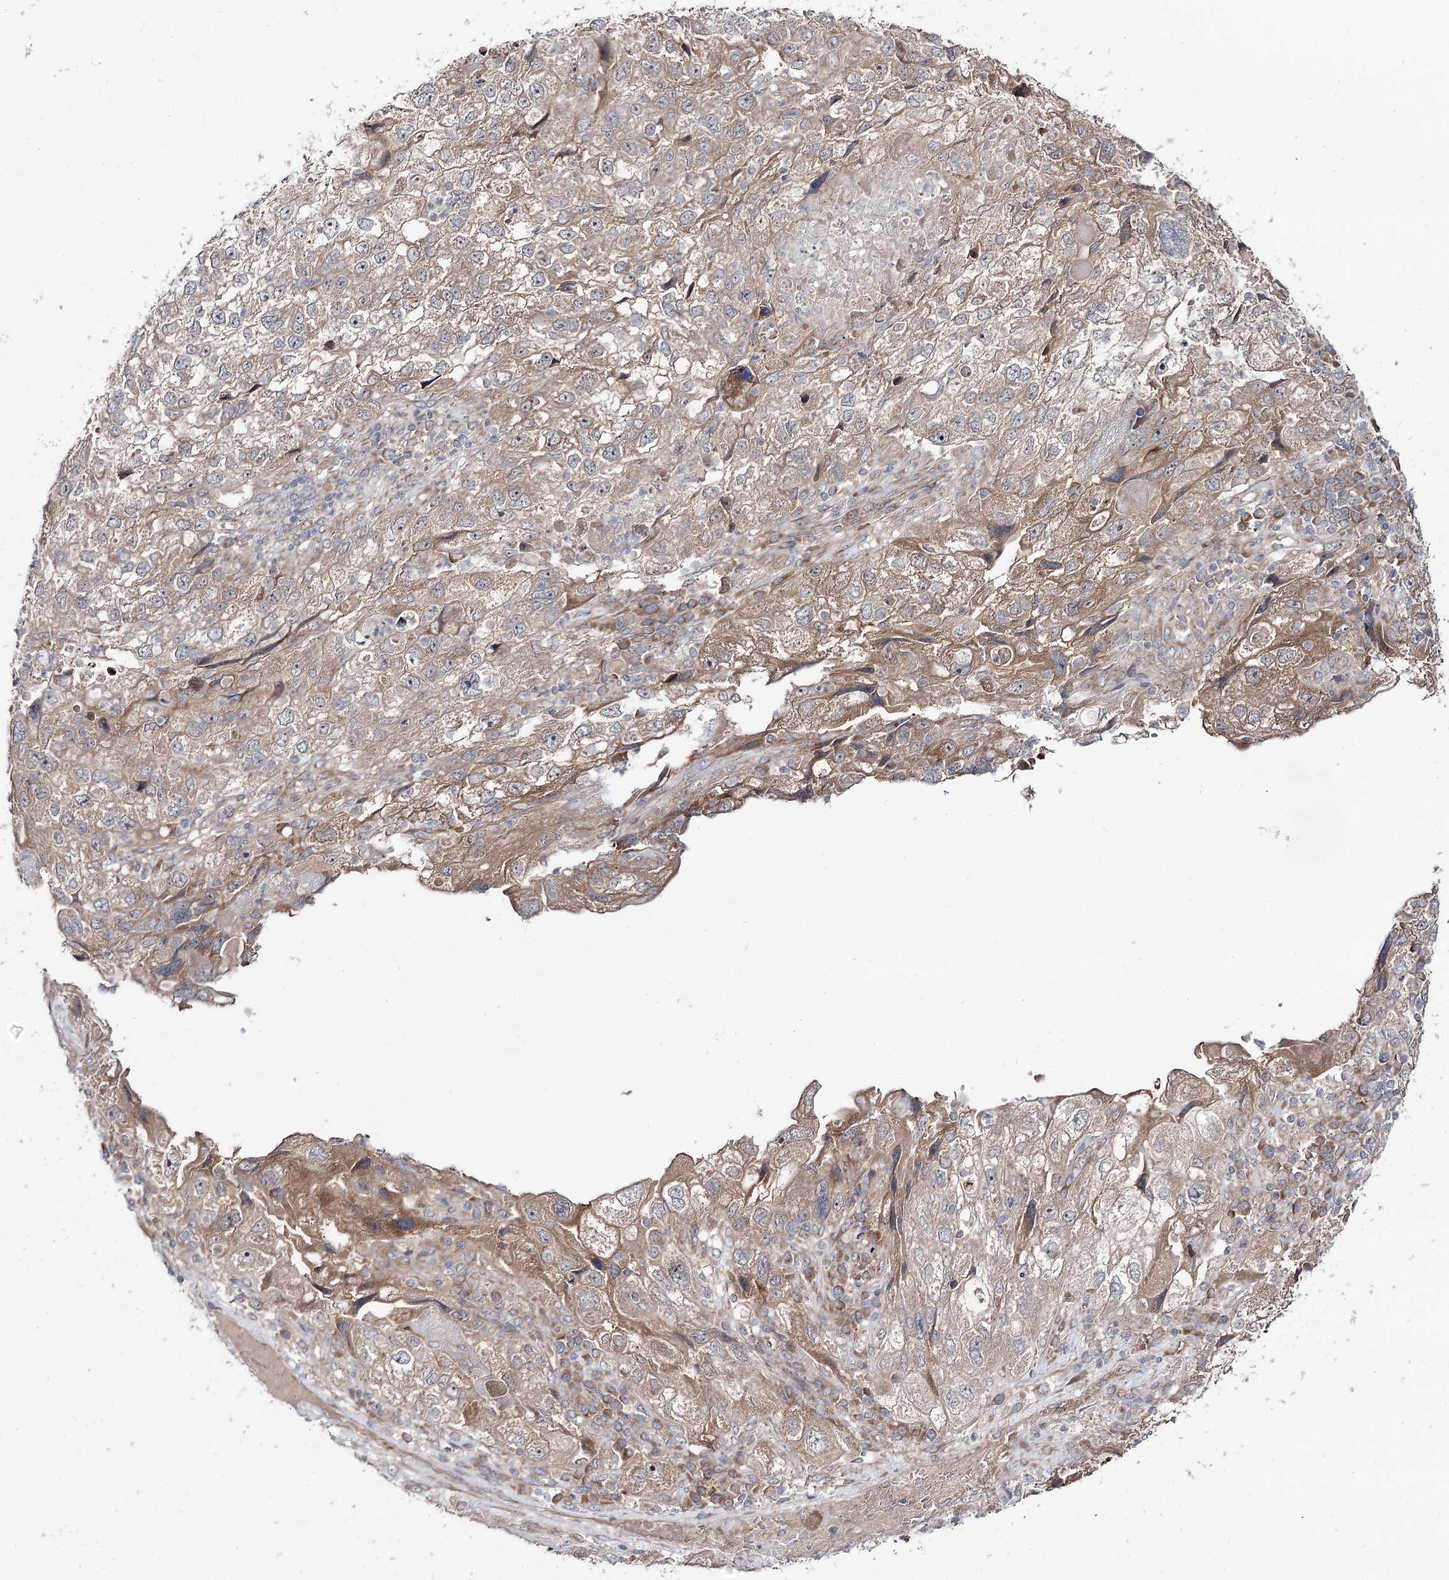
{"staining": {"intensity": "moderate", "quantity": ">75%", "location": "cytoplasmic/membranous"}, "tissue": "endometrial cancer", "cell_type": "Tumor cells", "image_type": "cancer", "snomed": [{"axis": "morphology", "description": "Adenocarcinoma, NOS"}, {"axis": "topography", "description": "Endometrium"}], "caption": "Immunohistochemistry (IHC) (DAB (3,3'-diaminobenzidine)) staining of endometrial cancer reveals moderate cytoplasmic/membranous protein positivity in about >75% of tumor cells.", "gene": "C11orf80", "patient": {"sex": "female", "age": 49}}